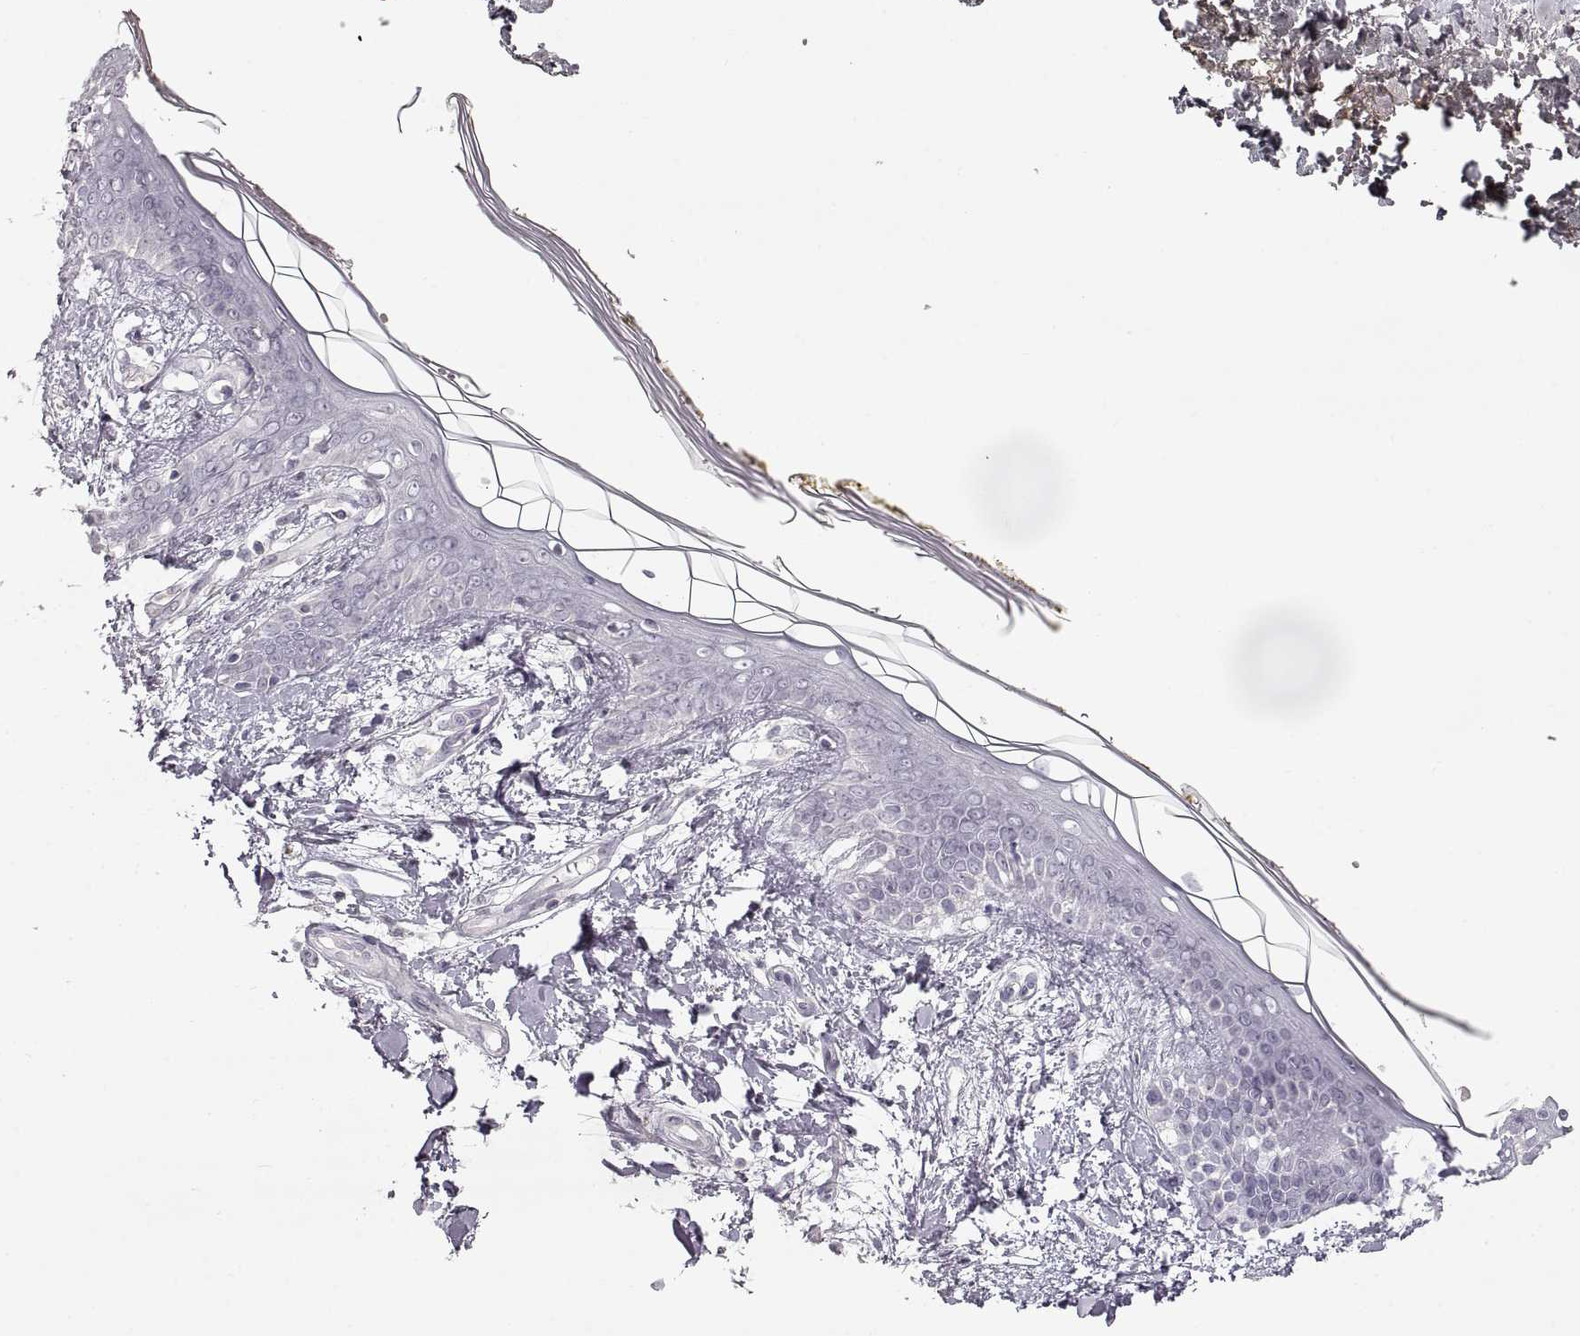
{"staining": {"intensity": "negative", "quantity": "none", "location": "none"}, "tissue": "skin", "cell_type": "Fibroblasts", "image_type": "normal", "snomed": [{"axis": "morphology", "description": "Normal tissue, NOS"}, {"axis": "topography", "description": "Skin"}], "caption": "This is a image of immunohistochemistry (IHC) staining of benign skin, which shows no staining in fibroblasts. (DAB (3,3'-diaminobenzidine) immunohistochemistry, high magnification).", "gene": "PCSK2", "patient": {"sex": "female", "age": 34}}